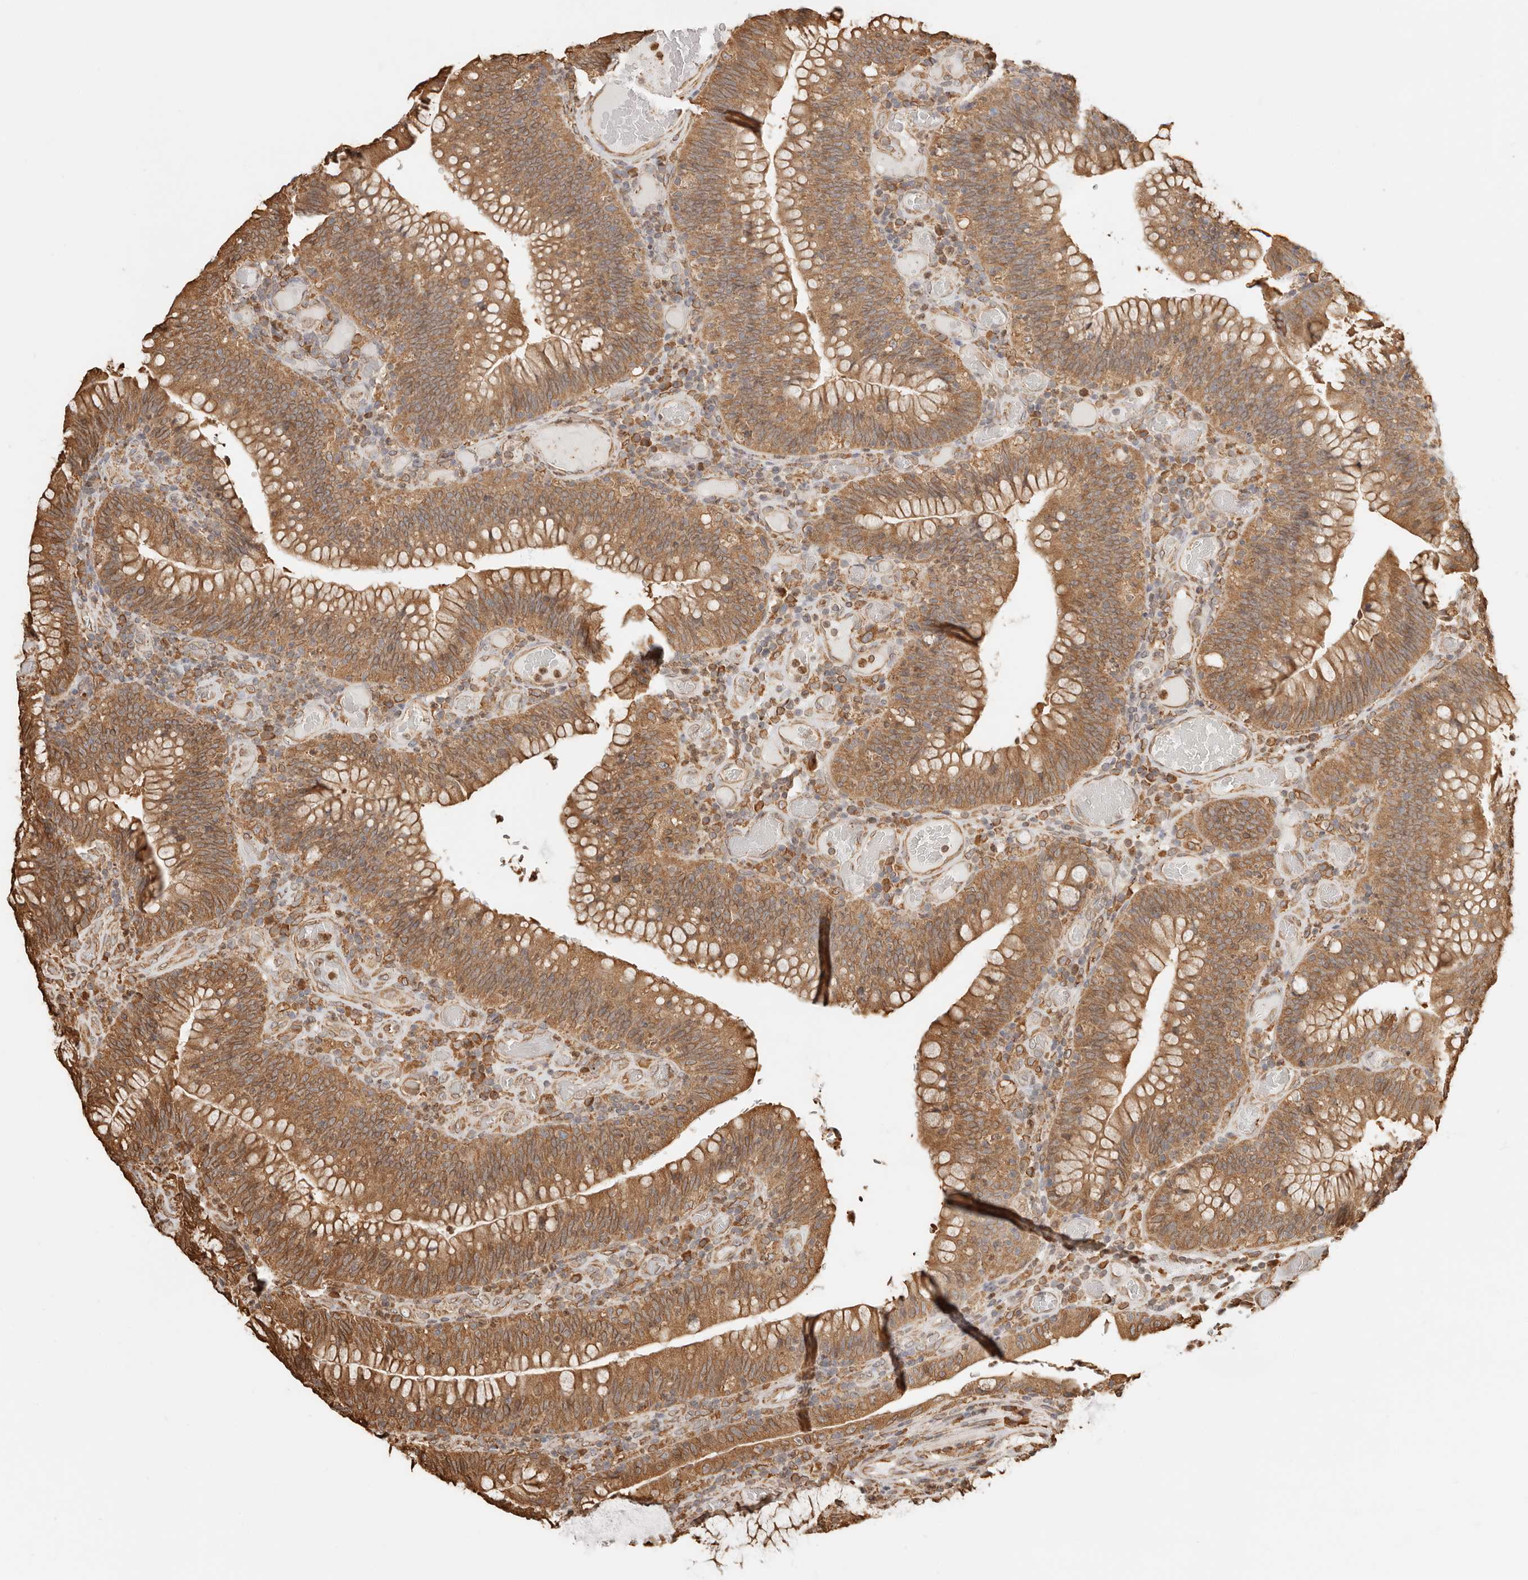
{"staining": {"intensity": "moderate", "quantity": ">75%", "location": "cytoplasmic/membranous,nuclear"}, "tissue": "colorectal cancer", "cell_type": "Tumor cells", "image_type": "cancer", "snomed": [{"axis": "morphology", "description": "Normal tissue, NOS"}, {"axis": "topography", "description": "Colon"}], "caption": "IHC (DAB (3,3'-diaminobenzidine)) staining of human colorectal cancer demonstrates moderate cytoplasmic/membranous and nuclear protein expression in about >75% of tumor cells.", "gene": "ARHGEF10L", "patient": {"sex": "female", "age": 82}}